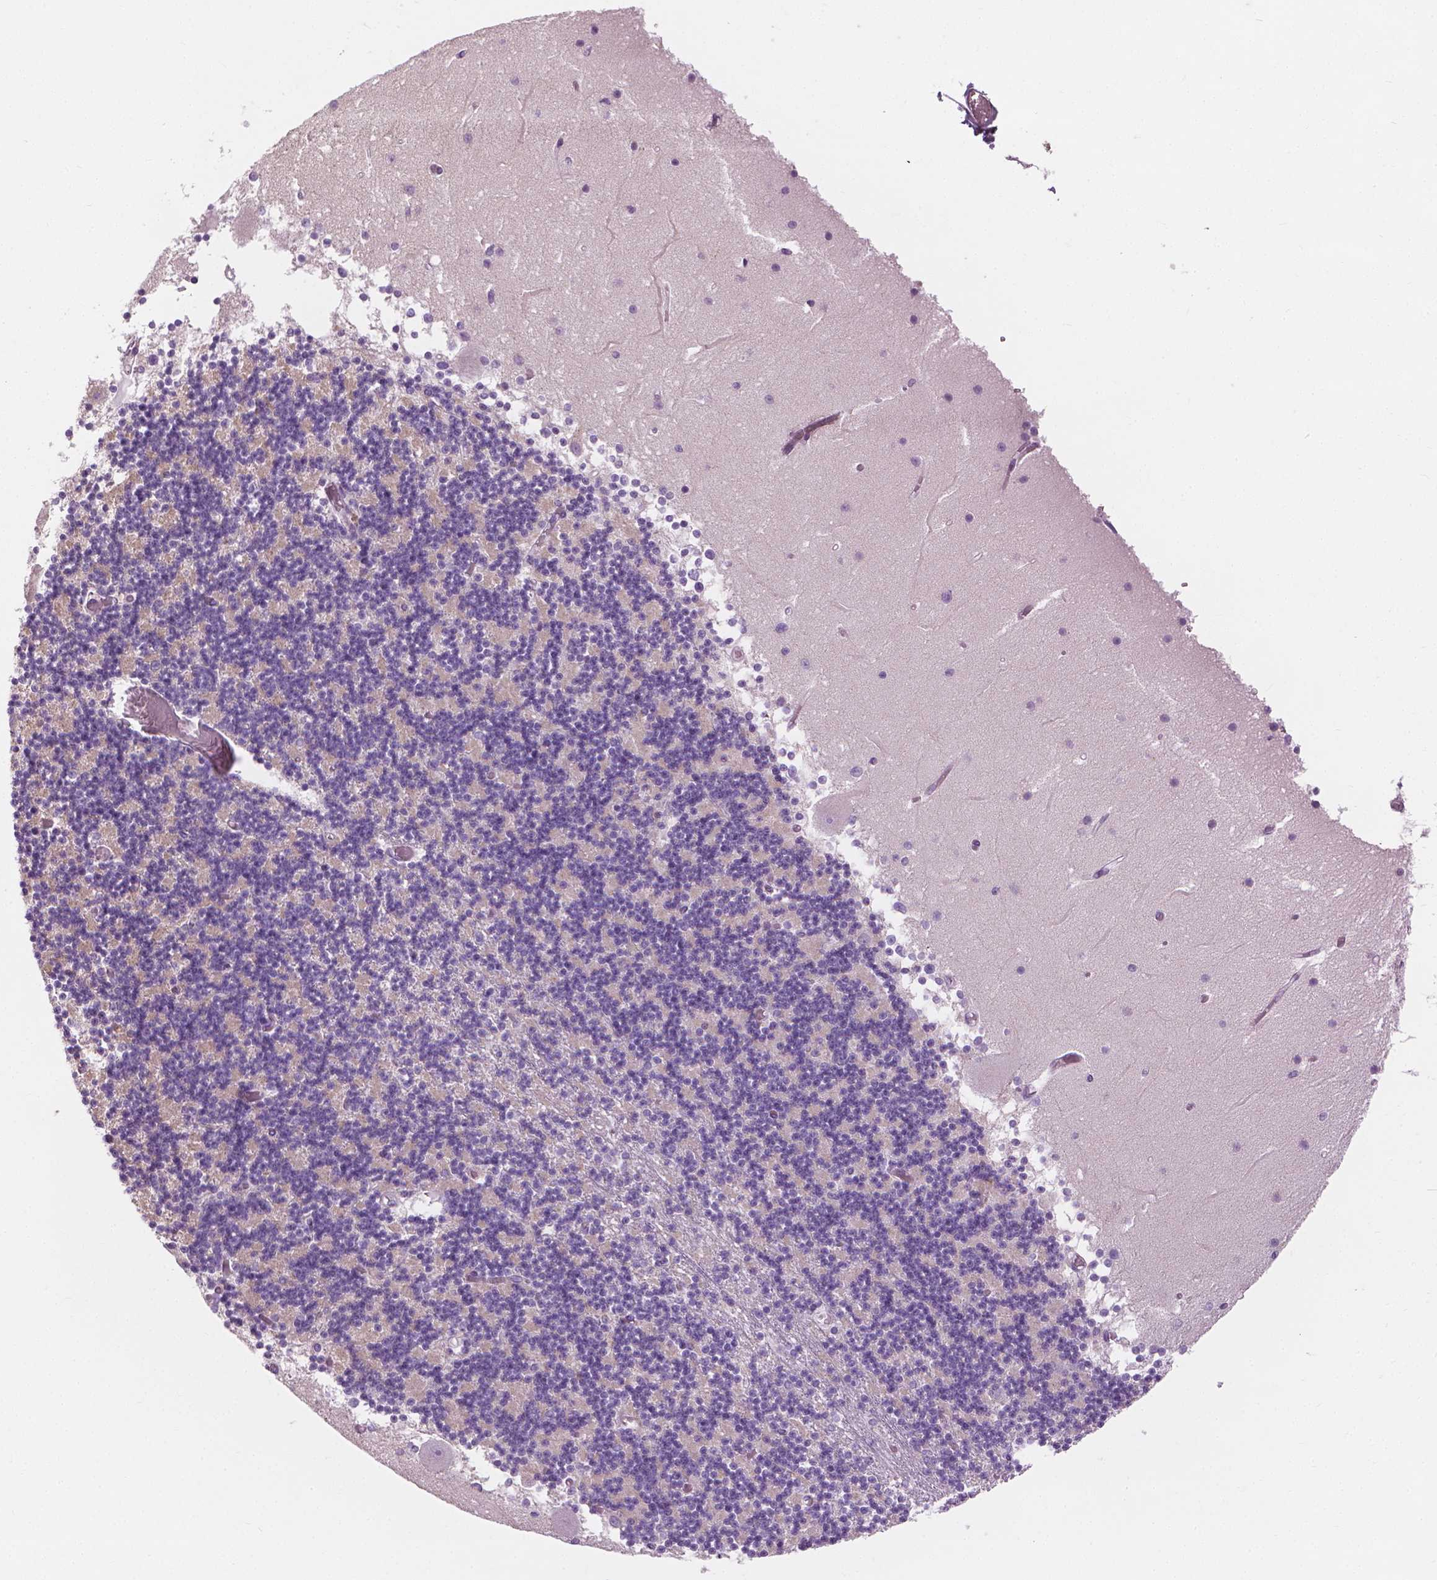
{"staining": {"intensity": "negative", "quantity": "none", "location": "none"}, "tissue": "cerebellum", "cell_type": "Cells in granular layer", "image_type": "normal", "snomed": [{"axis": "morphology", "description": "Normal tissue, NOS"}, {"axis": "topography", "description": "Cerebellum"}], "caption": "DAB (3,3'-diaminobenzidine) immunohistochemical staining of unremarkable cerebellum demonstrates no significant staining in cells in granular layer.", "gene": "CFAP126", "patient": {"sex": "female", "age": 28}}